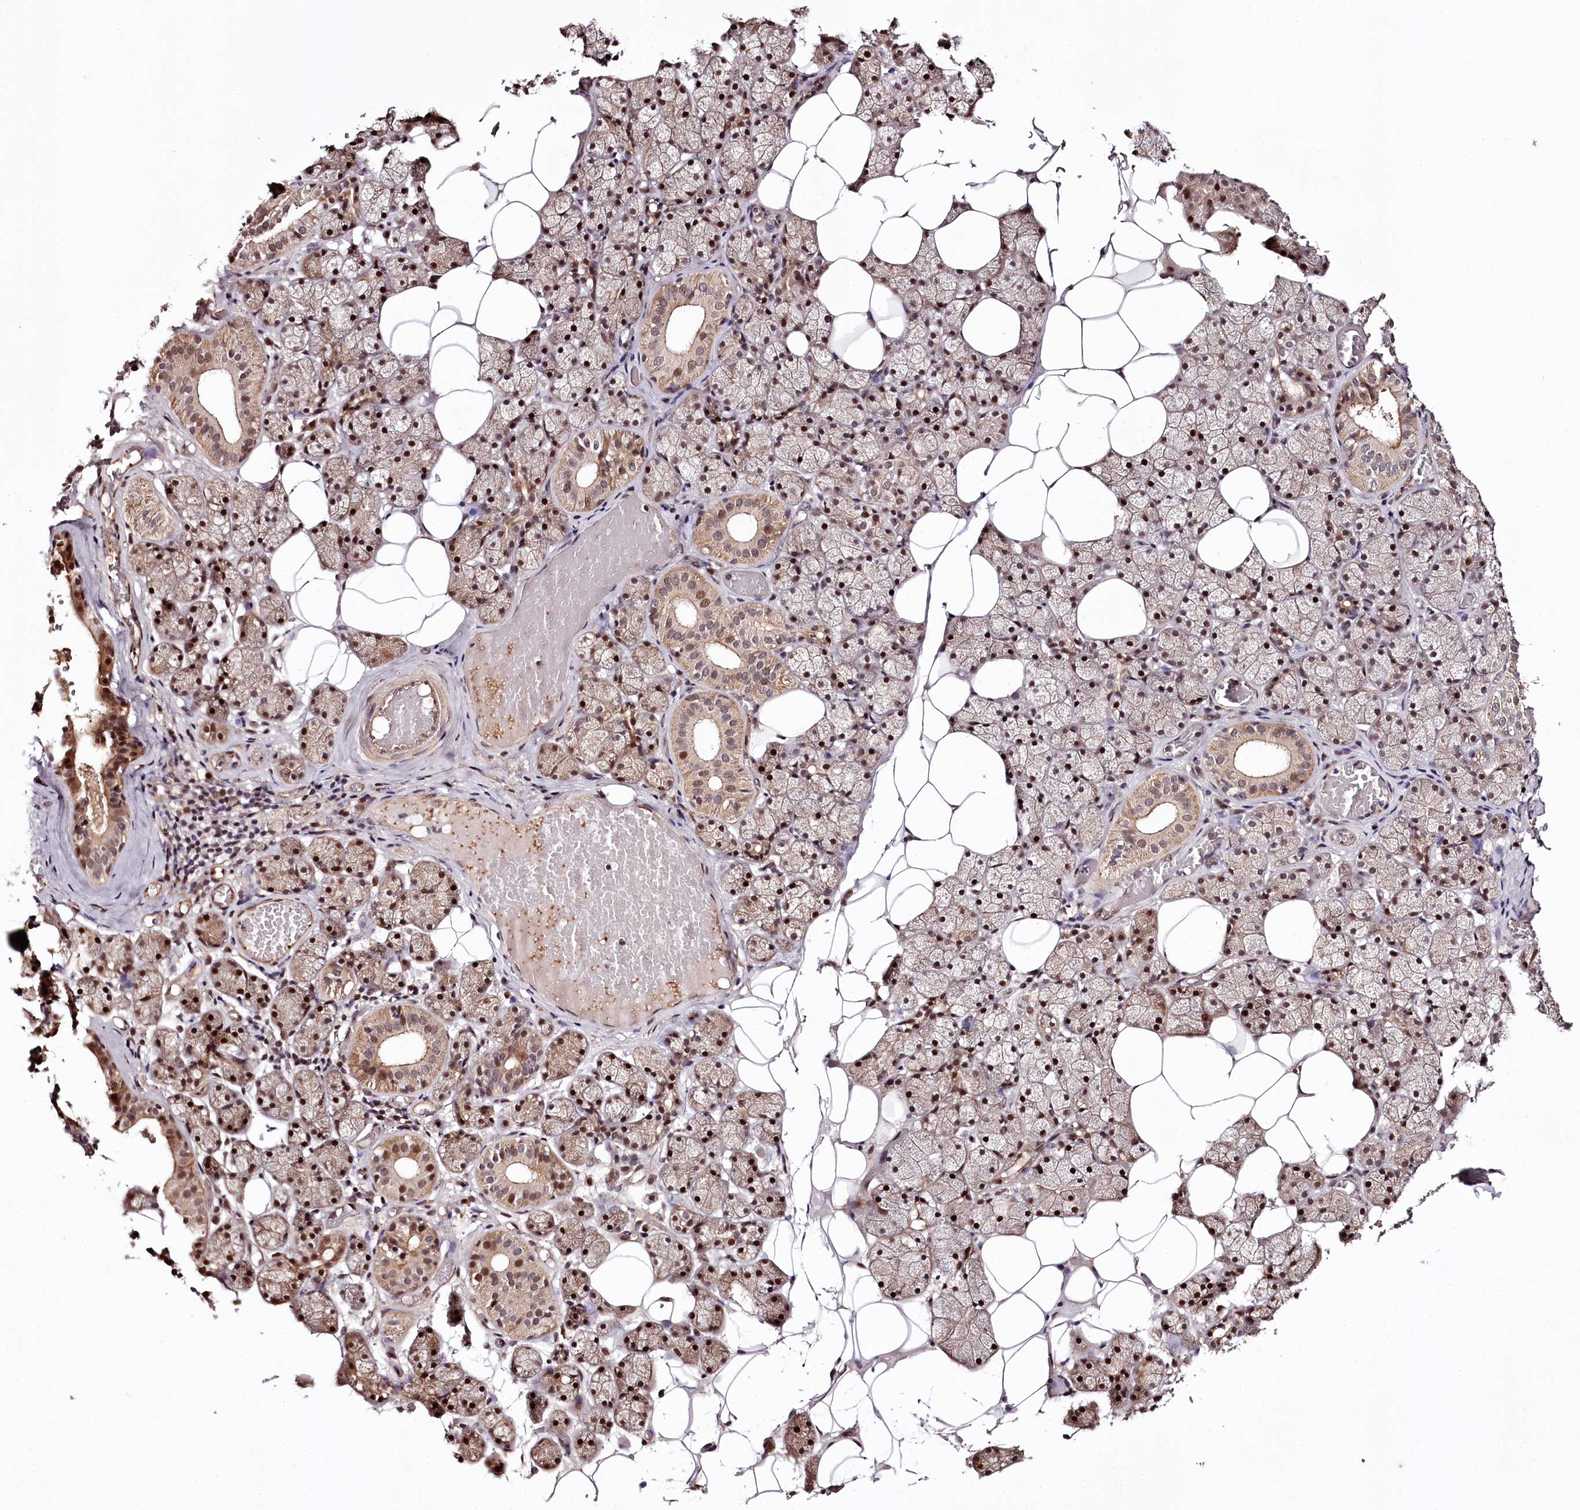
{"staining": {"intensity": "strong", "quantity": "25%-75%", "location": "nuclear"}, "tissue": "salivary gland", "cell_type": "Glandular cells", "image_type": "normal", "snomed": [{"axis": "morphology", "description": "Normal tissue, NOS"}, {"axis": "topography", "description": "Salivary gland"}], "caption": "This micrograph demonstrates IHC staining of normal salivary gland, with high strong nuclear expression in approximately 25%-75% of glandular cells.", "gene": "TTC33", "patient": {"sex": "female", "age": 33}}